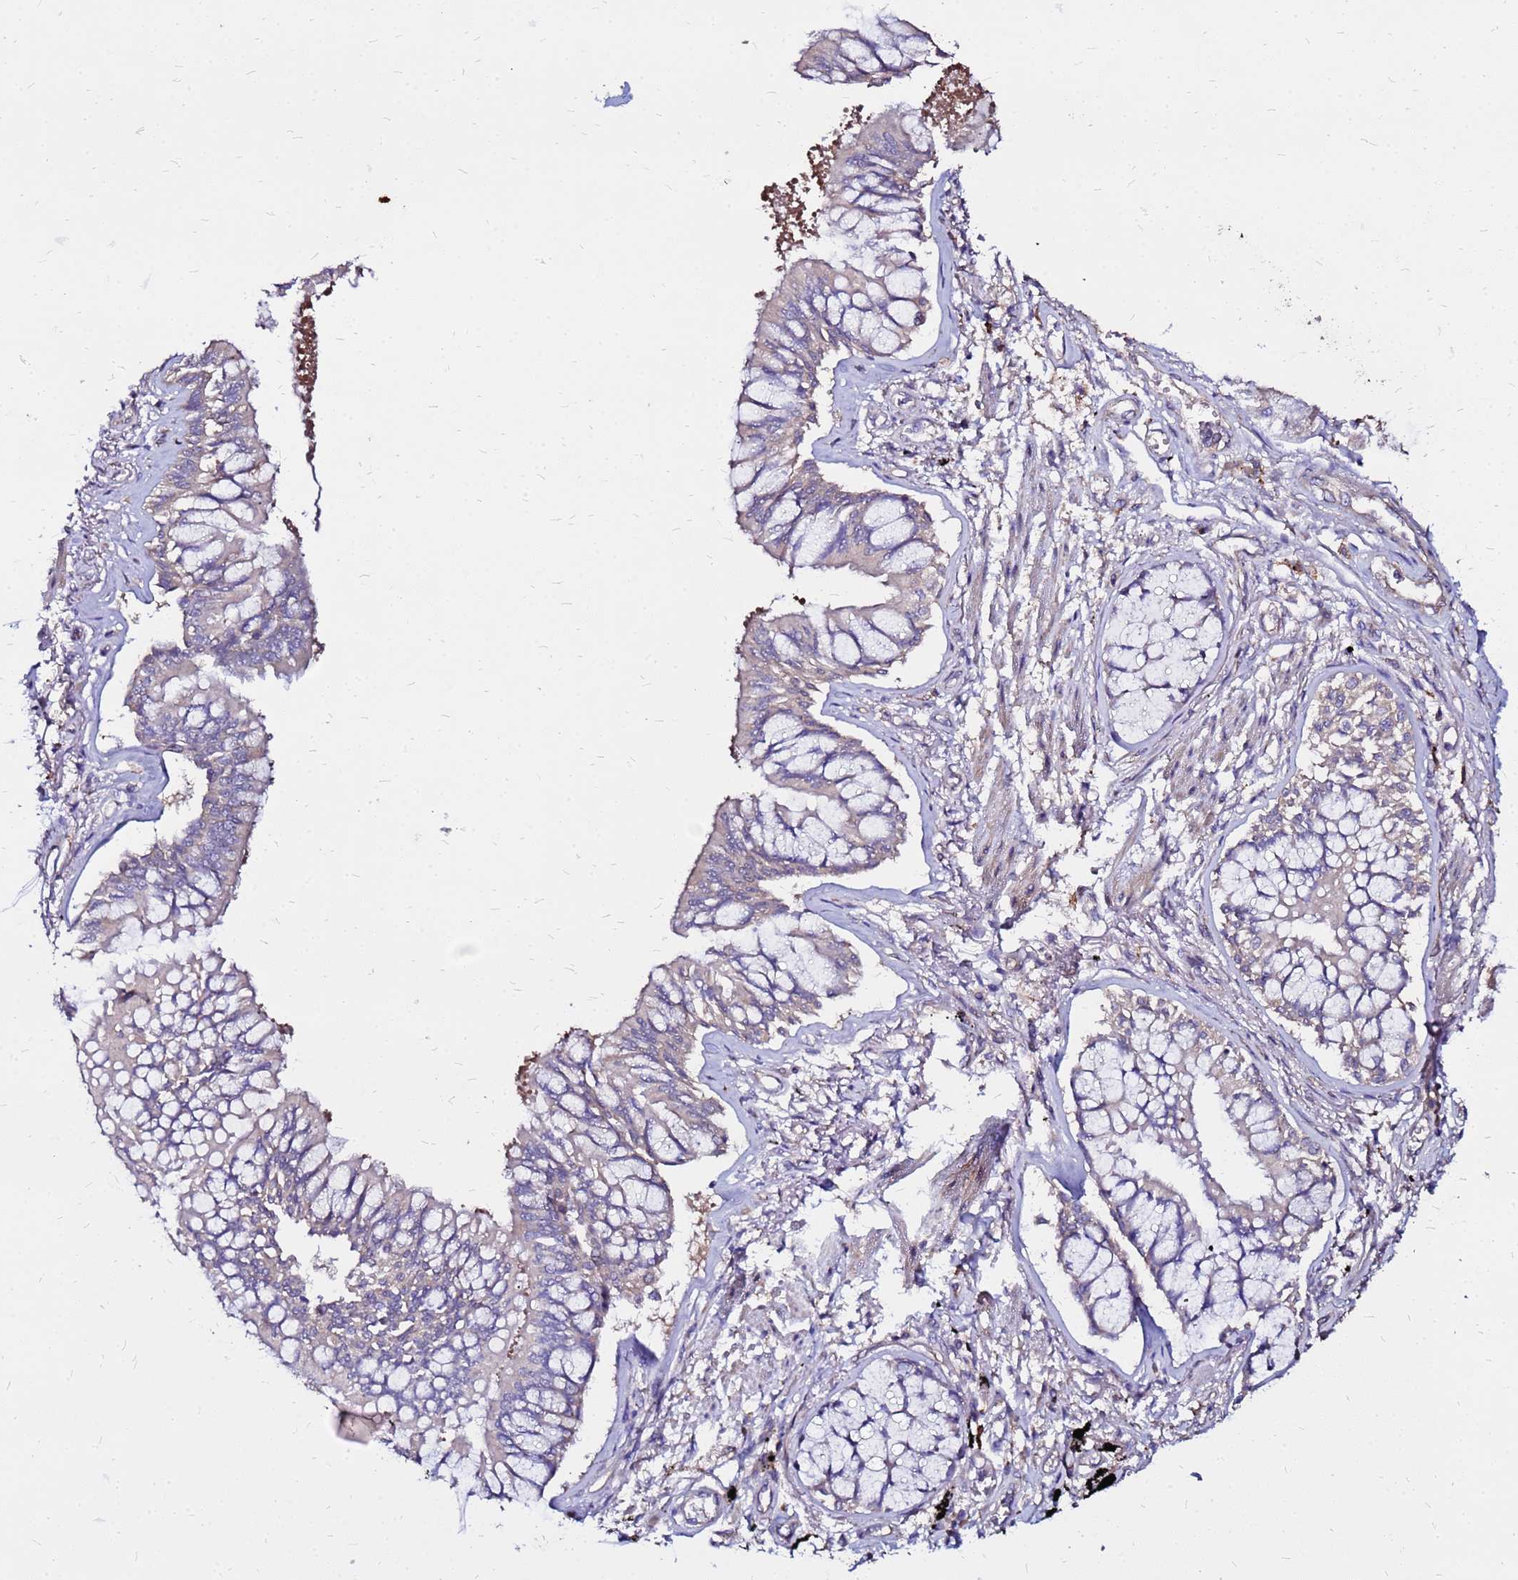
{"staining": {"intensity": "negative", "quantity": "none", "location": "none"}, "tissue": "lung cancer", "cell_type": "Tumor cells", "image_type": "cancer", "snomed": [{"axis": "morphology", "description": "Adenocarcinoma, NOS"}, {"axis": "topography", "description": "Lung"}], "caption": "Immunohistochemical staining of lung cancer shows no significant staining in tumor cells.", "gene": "ARHGEF5", "patient": {"sex": "male", "age": 67}}